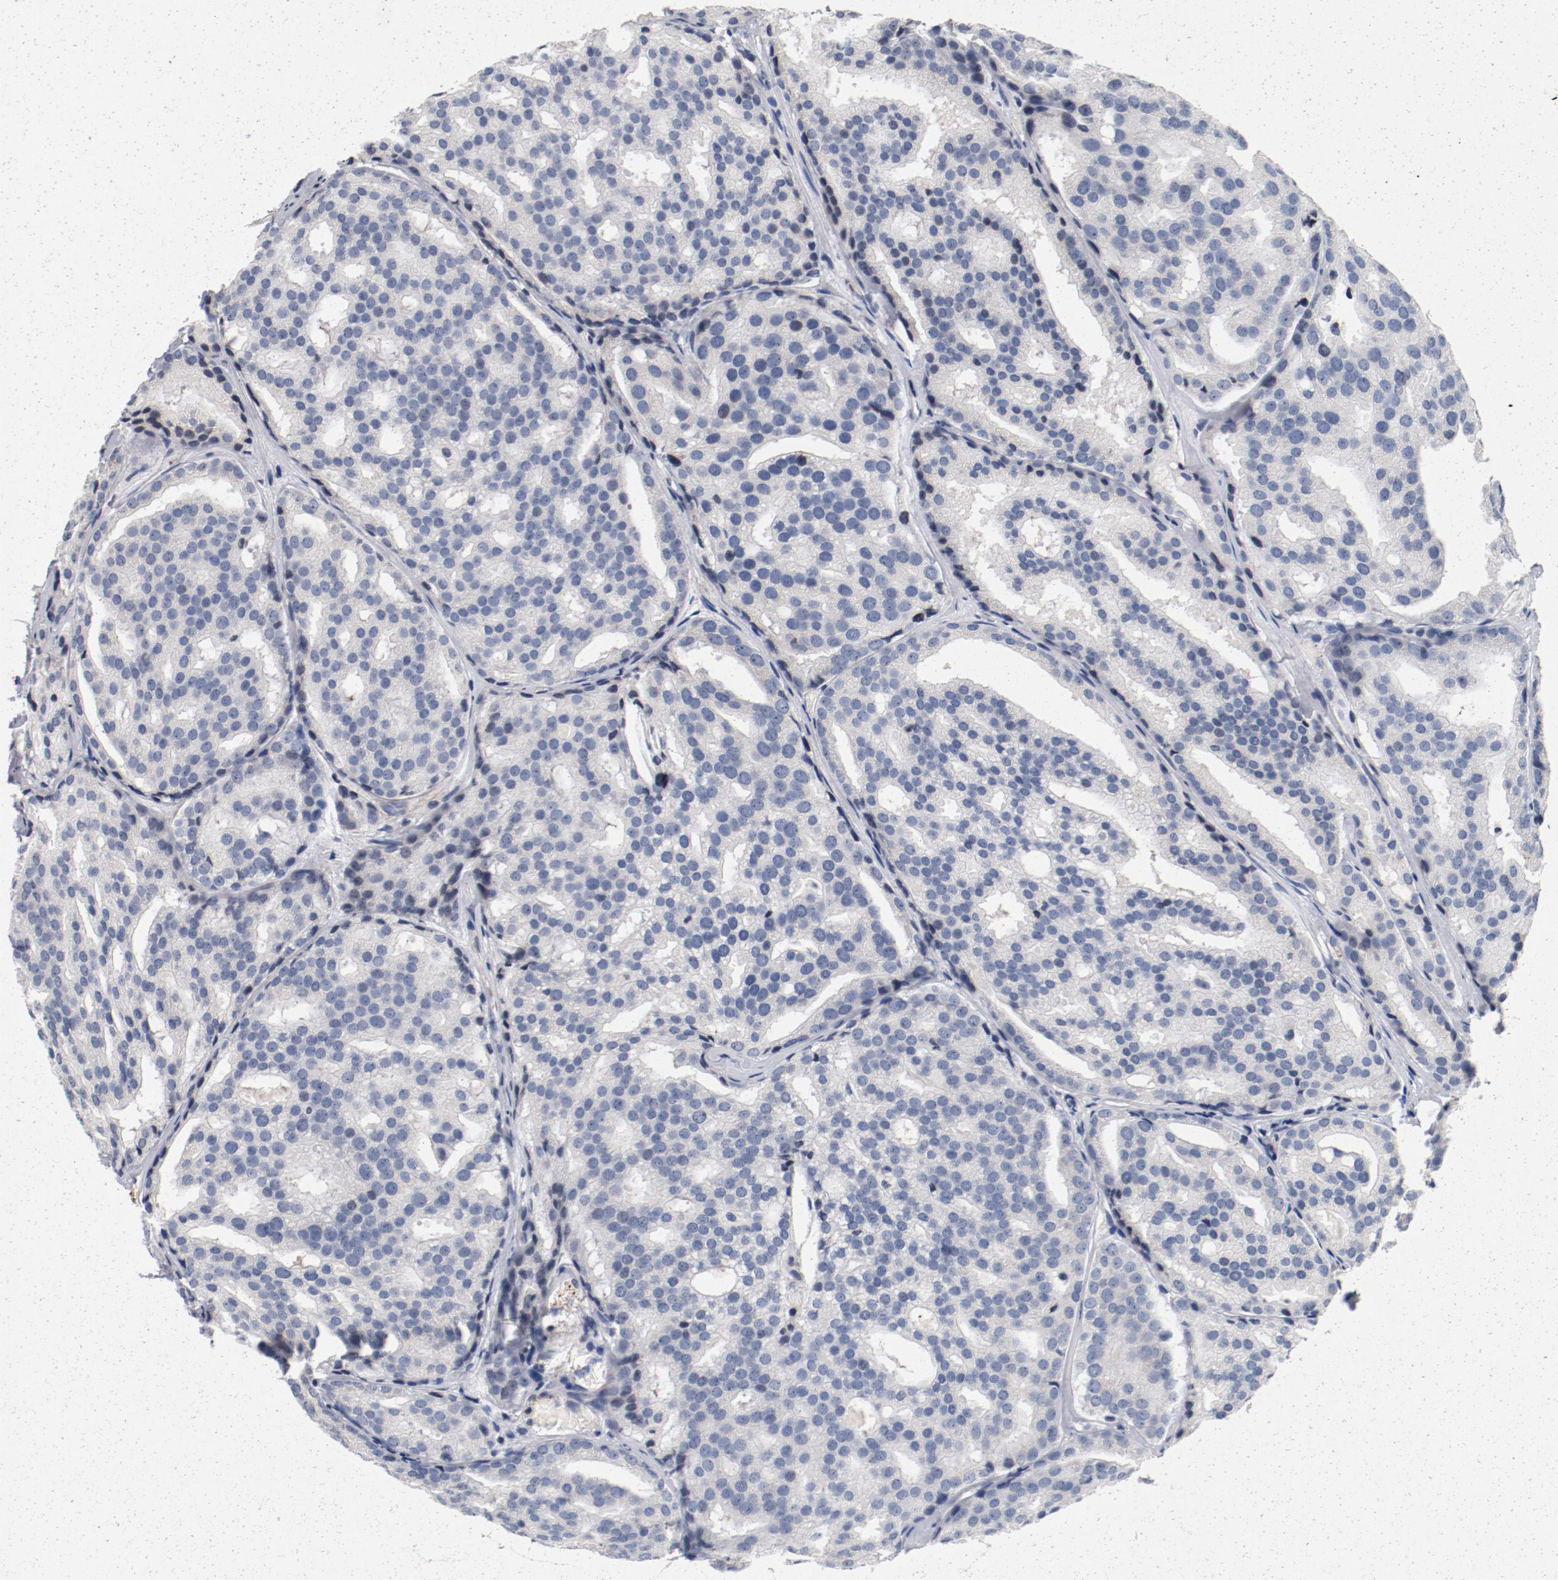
{"staining": {"intensity": "negative", "quantity": "none", "location": "none"}, "tissue": "prostate cancer", "cell_type": "Tumor cells", "image_type": "cancer", "snomed": [{"axis": "morphology", "description": "Adenocarcinoma, High grade"}, {"axis": "topography", "description": "Prostate"}], "caption": "Immunohistochemistry histopathology image of human prostate adenocarcinoma (high-grade) stained for a protein (brown), which shows no expression in tumor cells.", "gene": "PIM1", "patient": {"sex": "male", "age": 64}}